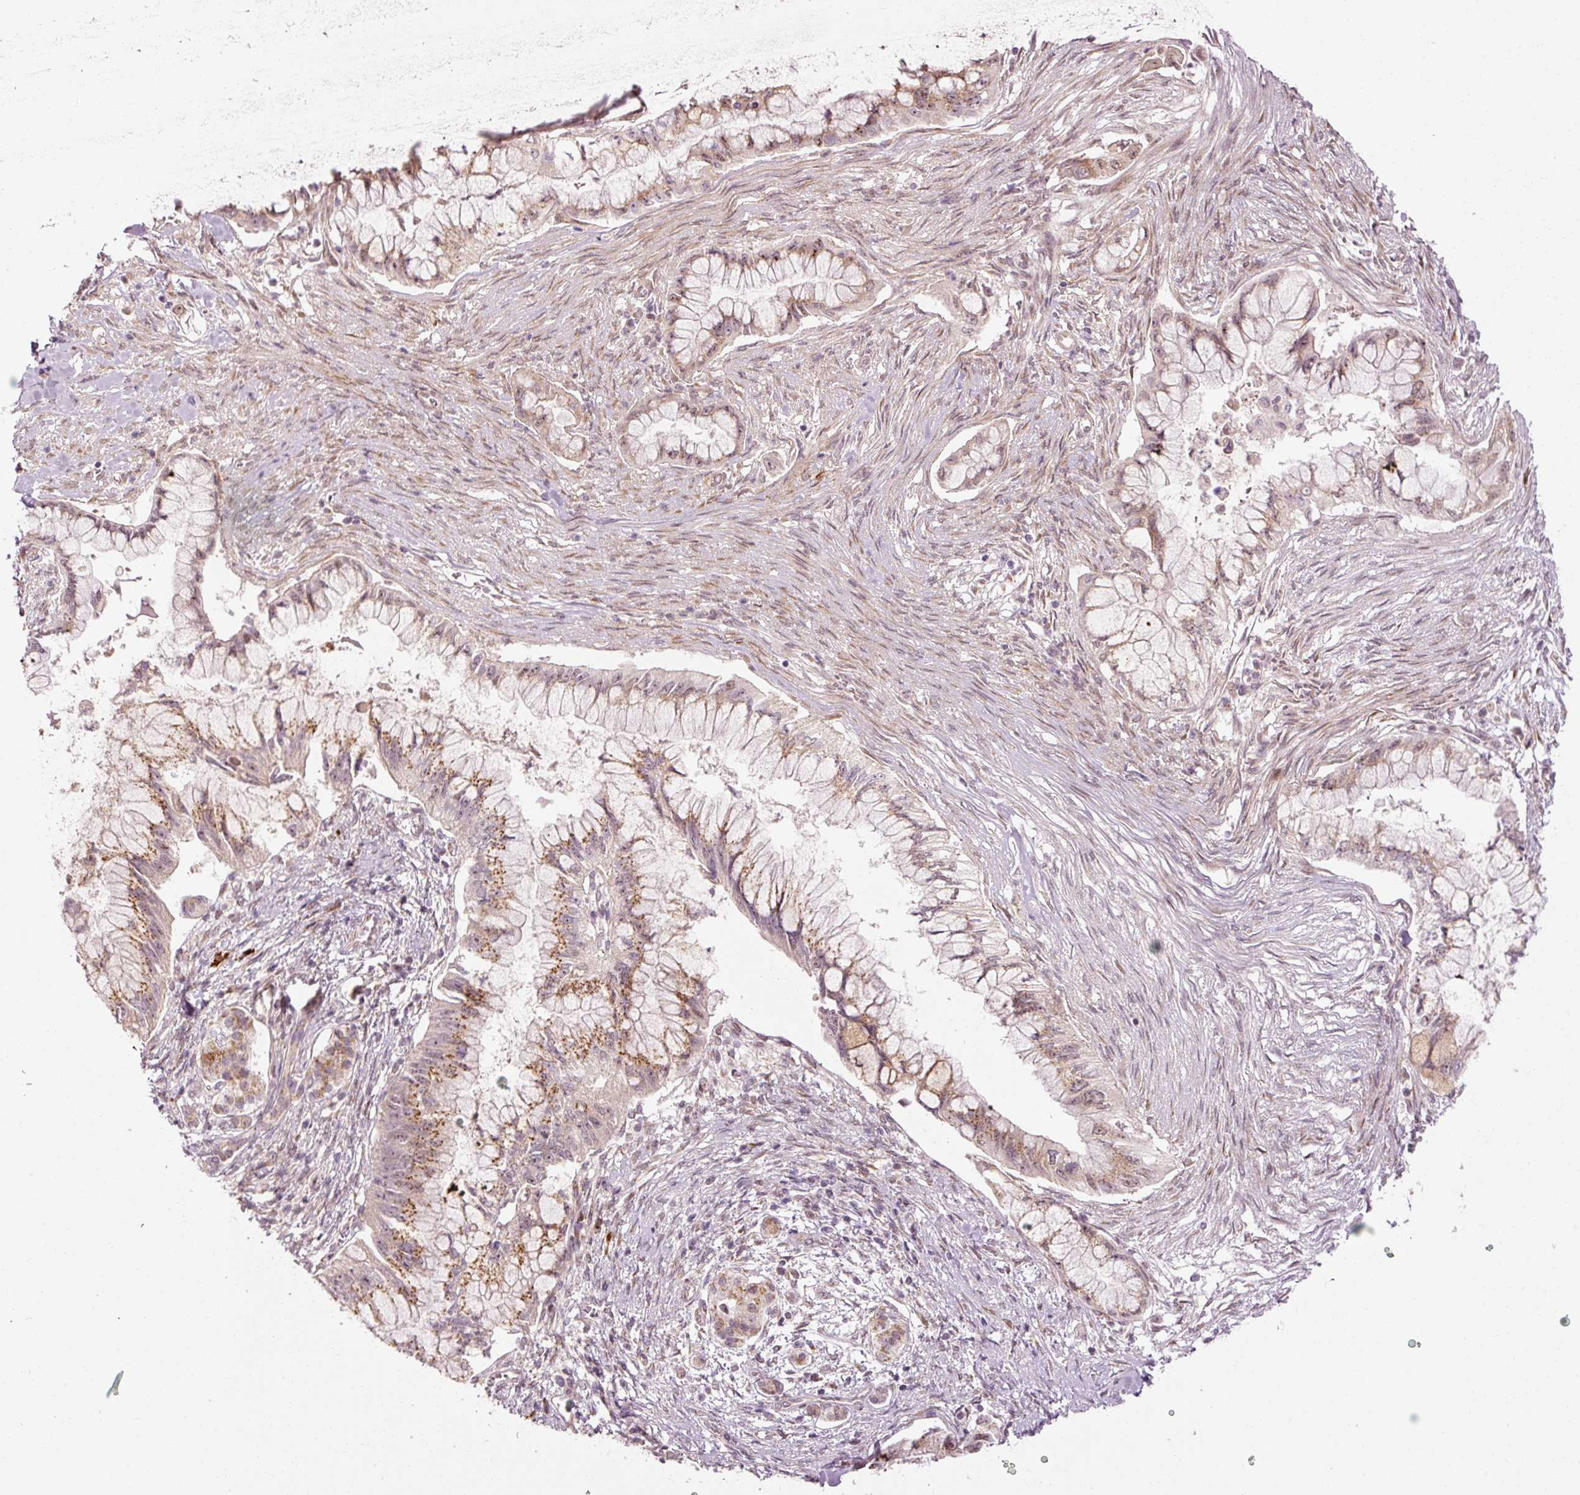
{"staining": {"intensity": "moderate", "quantity": "25%-75%", "location": "cytoplasmic/membranous"}, "tissue": "pancreatic cancer", "cell_type": "Tumor cells", "image_type": "cancer", "snomed": [{"axis": "morphology", "description": "Adenocarcinoma, NOS"}, {"axis": "topography", "description": "Pancreas"}], "caption": "Tumor cells reveal medium levels of moderate cytoplasmic/membranous staining in approximately 25%-75% of cells in pancreatic adenocarcinoma.", "gene": "ANKRD20A1", "patient": {"sex": "male", "age": 48}}